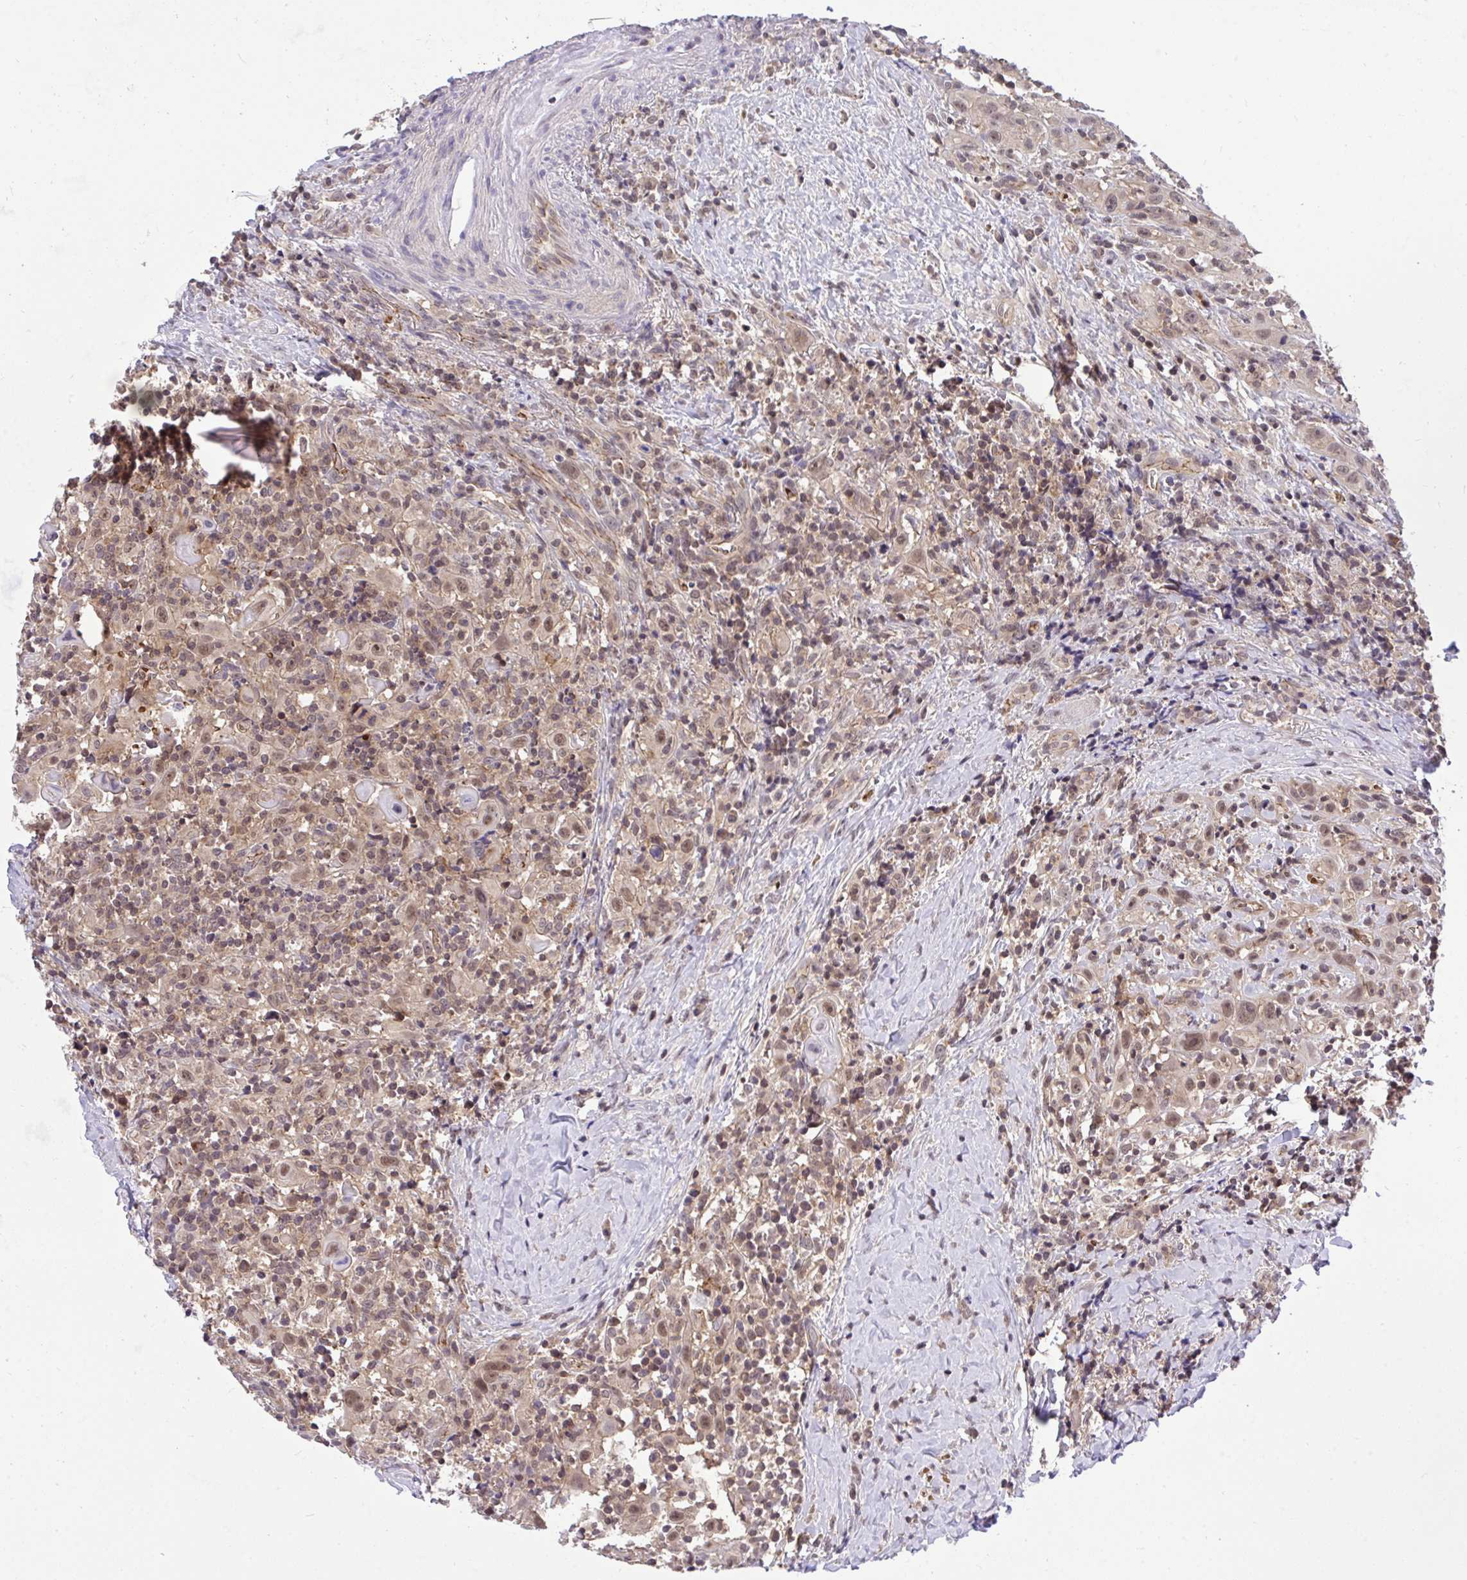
{"staining": {"intensity": "weak", "quantity": ">75%", "location": "cytoplasmic/membranous,nuclear"}, "tissue": "head and neck cancer", "cell_type": "Tumor cells", "image_type": "cancer", "snomed": [{"axis": "morphology", "description": "Squamous cell carcinoma, NOS"}, {"axis": "topography", "description": "Head-Neck"}], "caption": "Approximately >75% of tumor cells in squamous cell carcinoma (head and neck) reveal weak cytoplasmic/membranous and nuclear protein positivity as visualized by brown immunohistochemical staining.", "gene": "PPP1CA", "patient": {"sex": "female", "age": 95}}